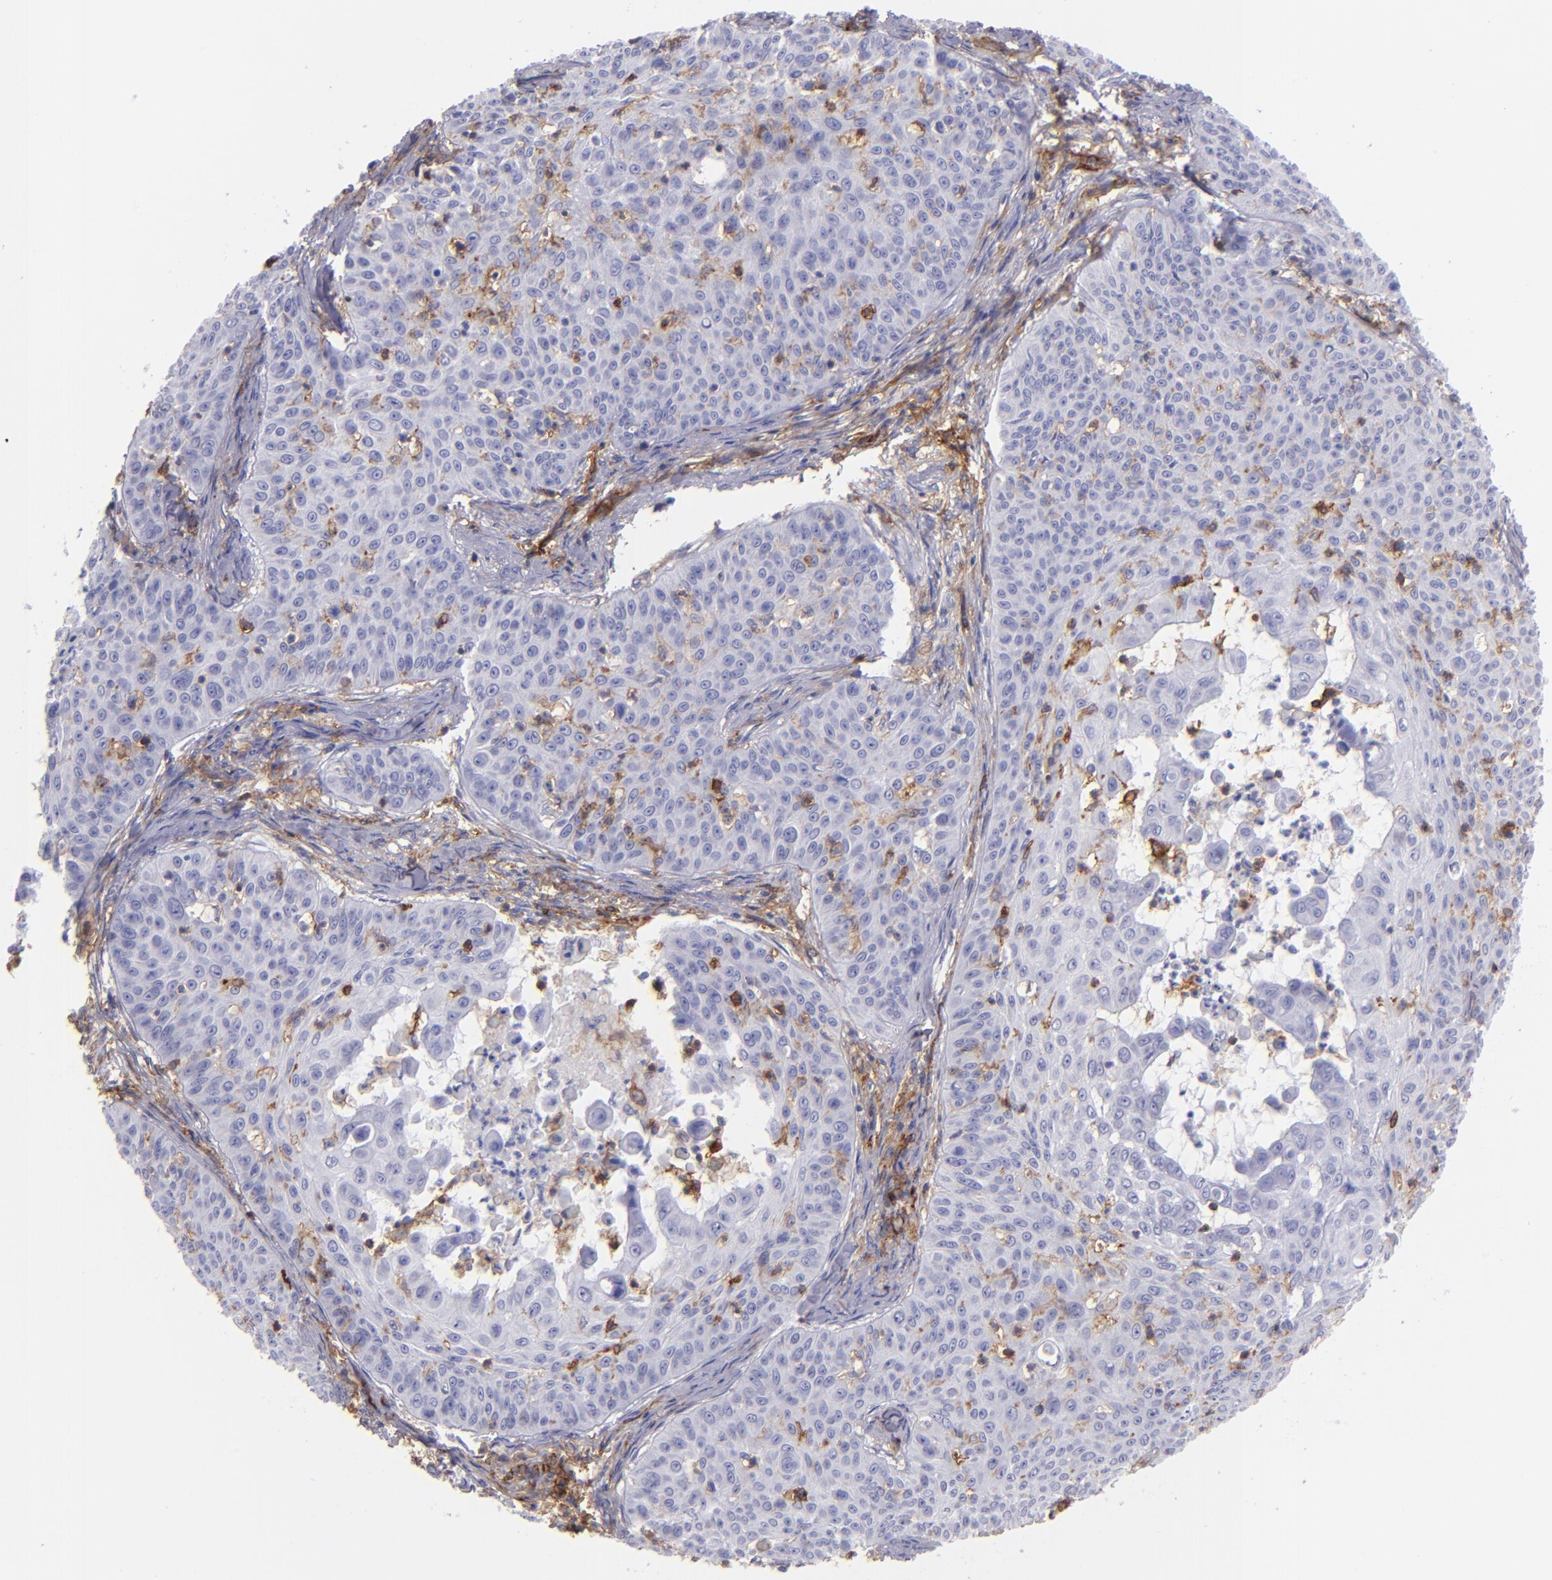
{"staining": {"intensity": "negative", "quantity": "none", "location": "none"}, "tissue": "skin cancer", "cell_type": "Tumor cells", "image_type": "cancer", "snomed": [{"axis": "morphology", "description": "Squamous cell carcinoma, NOS"}, {"axis": "topography", "description": "Skin"}], "caption": "An immunohistochemistry photomicrograph of skin cancer is shown. There is no staining in tumor cells of skin cancer. Brightfield microscopy of IHC stained with DAB (brown) and hematoxylin (blue), captured at high magnification.", "gene": "ENTPD1", "patient": {"sex": "male", "age": 82}}